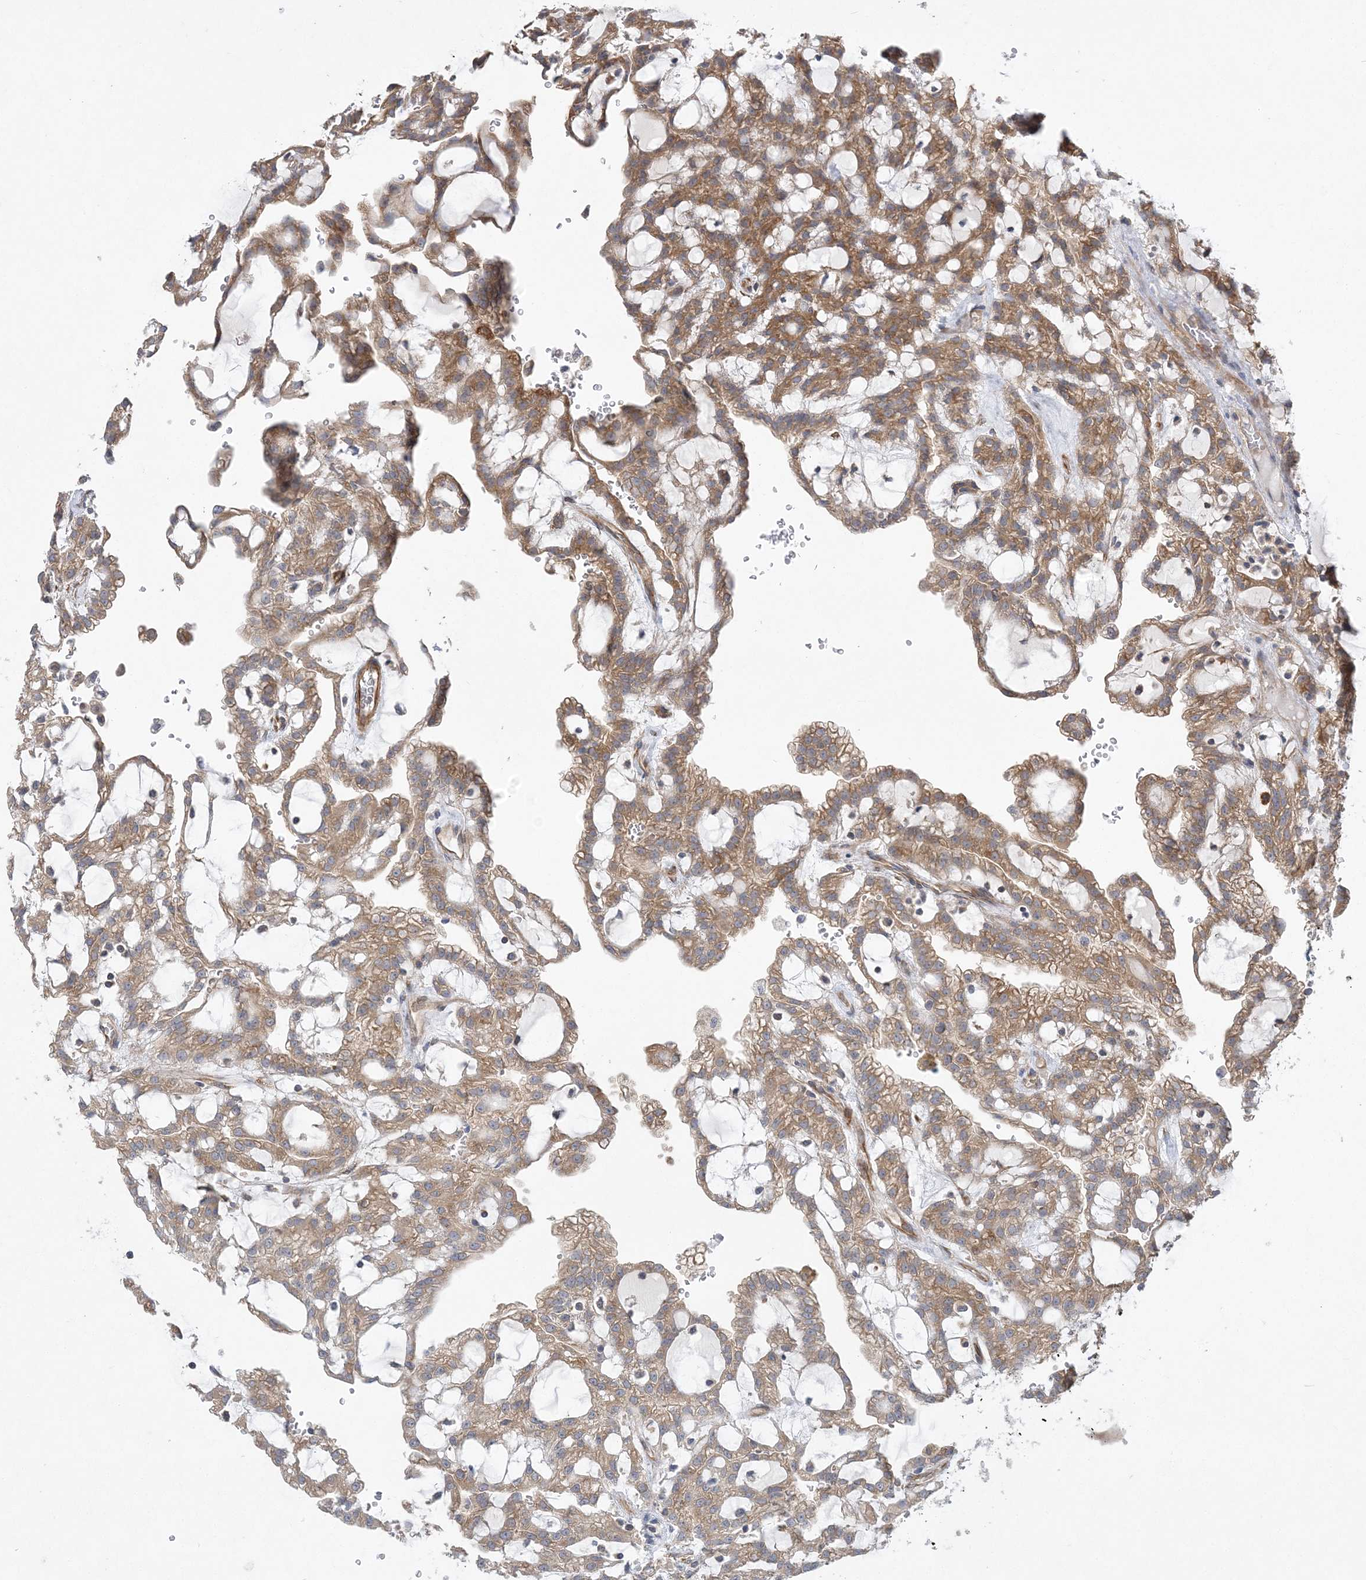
{"staining": {"intensity": "moderate", "quantity": ">75%", "location": "cytoplasmic/membranous"}, "tissue": "renal cancer", "cell_type": "Tumor cells", "image_type": "cancer", "snomed": [{"axis": "morphology", "description": "Adenocarcinoma, NOS"}, {"axis": "topography", "description": "Kidney"}], "caption": "About >75% of tumor cells in renal adenocarcinoma reveal moderate cytoplasmic/membranous protein positivity as visualized by brown immunohistochemical staining.", "gene": "MAP4K5", "patient": {"sex": "male", "age": 63}}